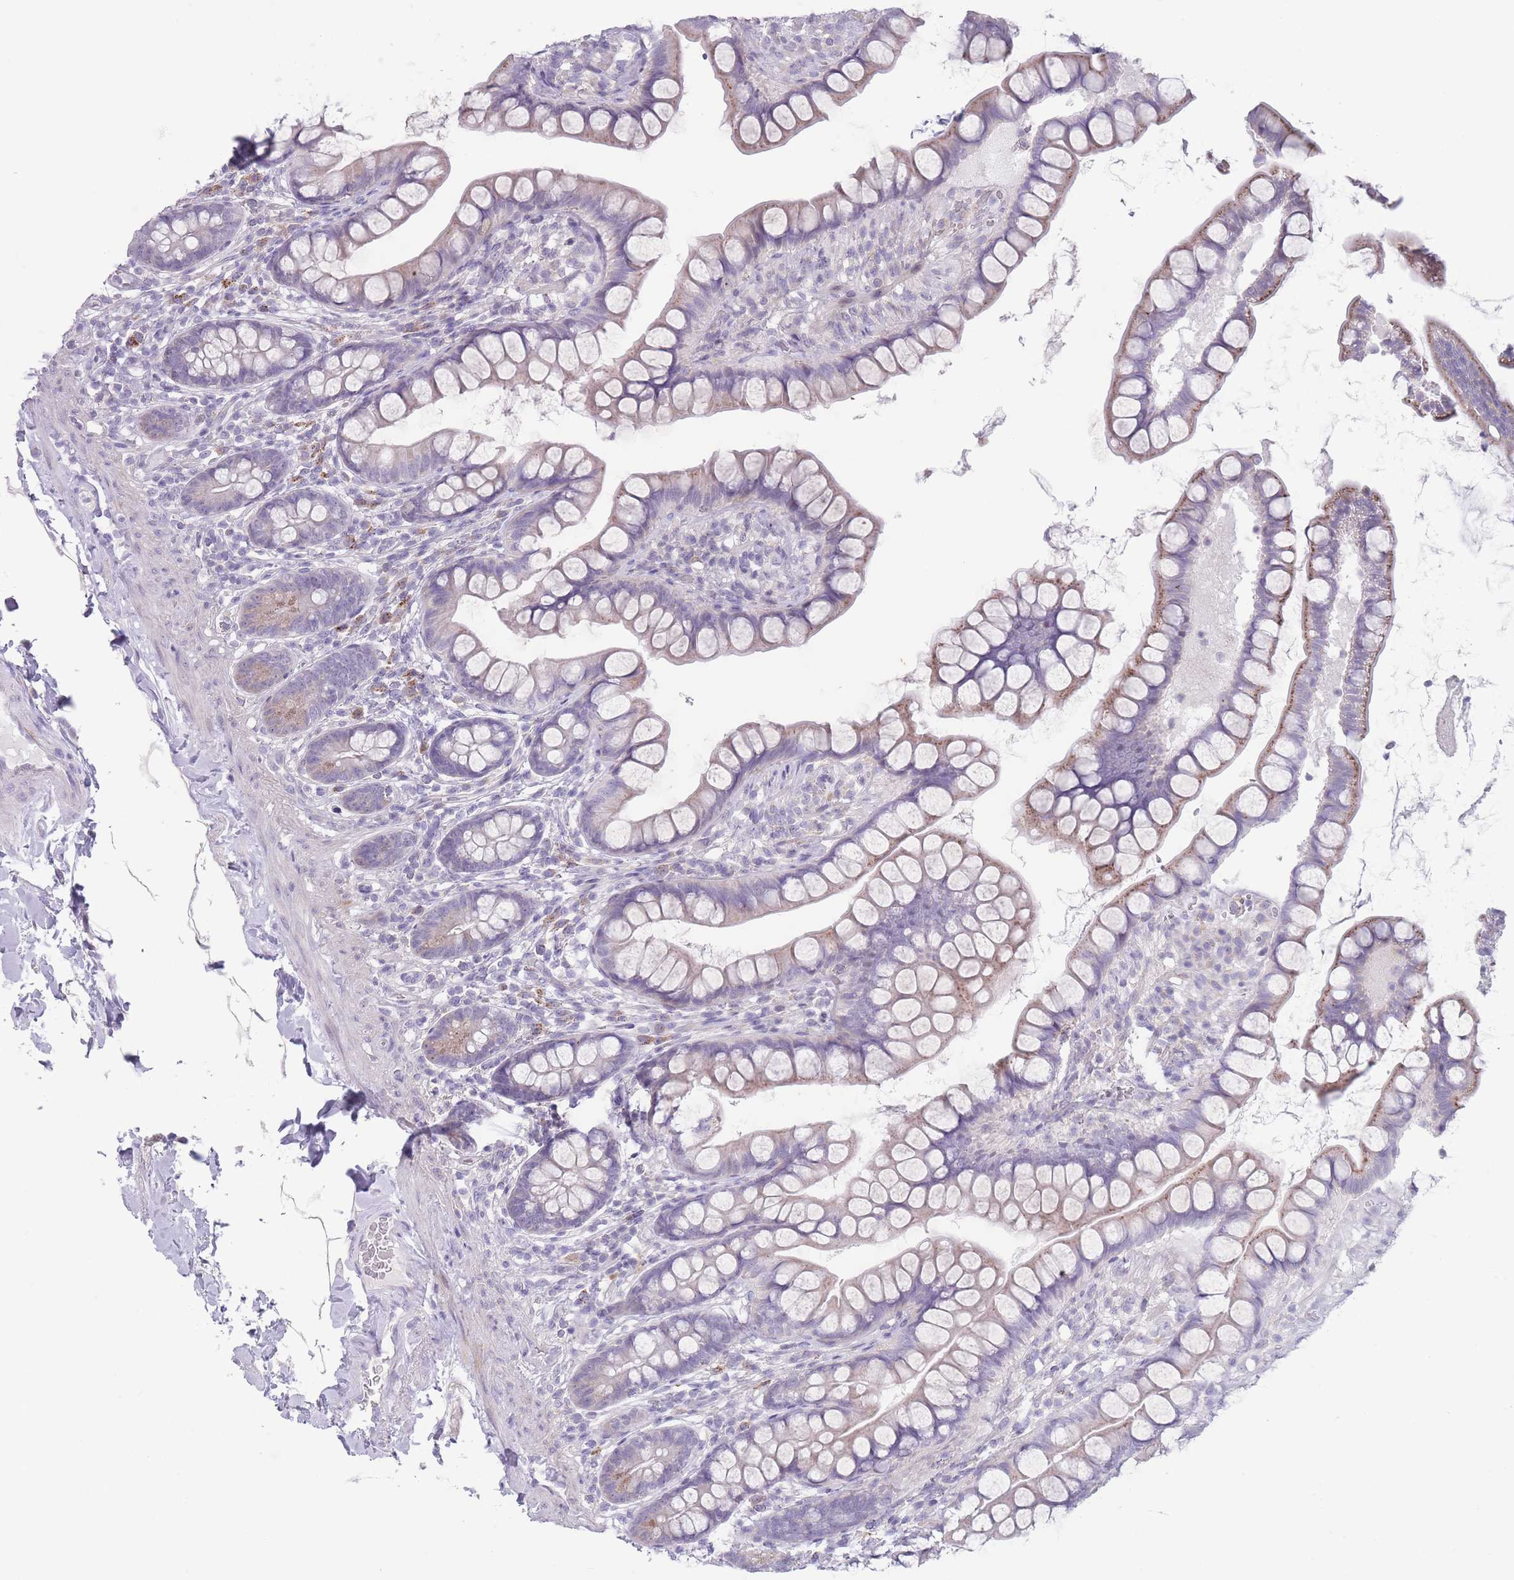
{"staining": {"intensity": "moderate", "quantity": "<25%", "location": "cytoplasmic/membranous"}, "tissue": "small intestine", "cell_type": "Glandular cells", "image_type": "normal", "snomed": [{"axis": "morphology", "description": "Normal tissue, NOS"}, {"axis": "topography", "description": "Small intestine"}], "caption": "Brown immunohistochemical staining in normal human small intestine shows moderate cytoplasmic/membranous staining in approximately <25% of glandular cells.", "gene": "PAIP2B", "patient": {"sex": "male", "age": 70}}